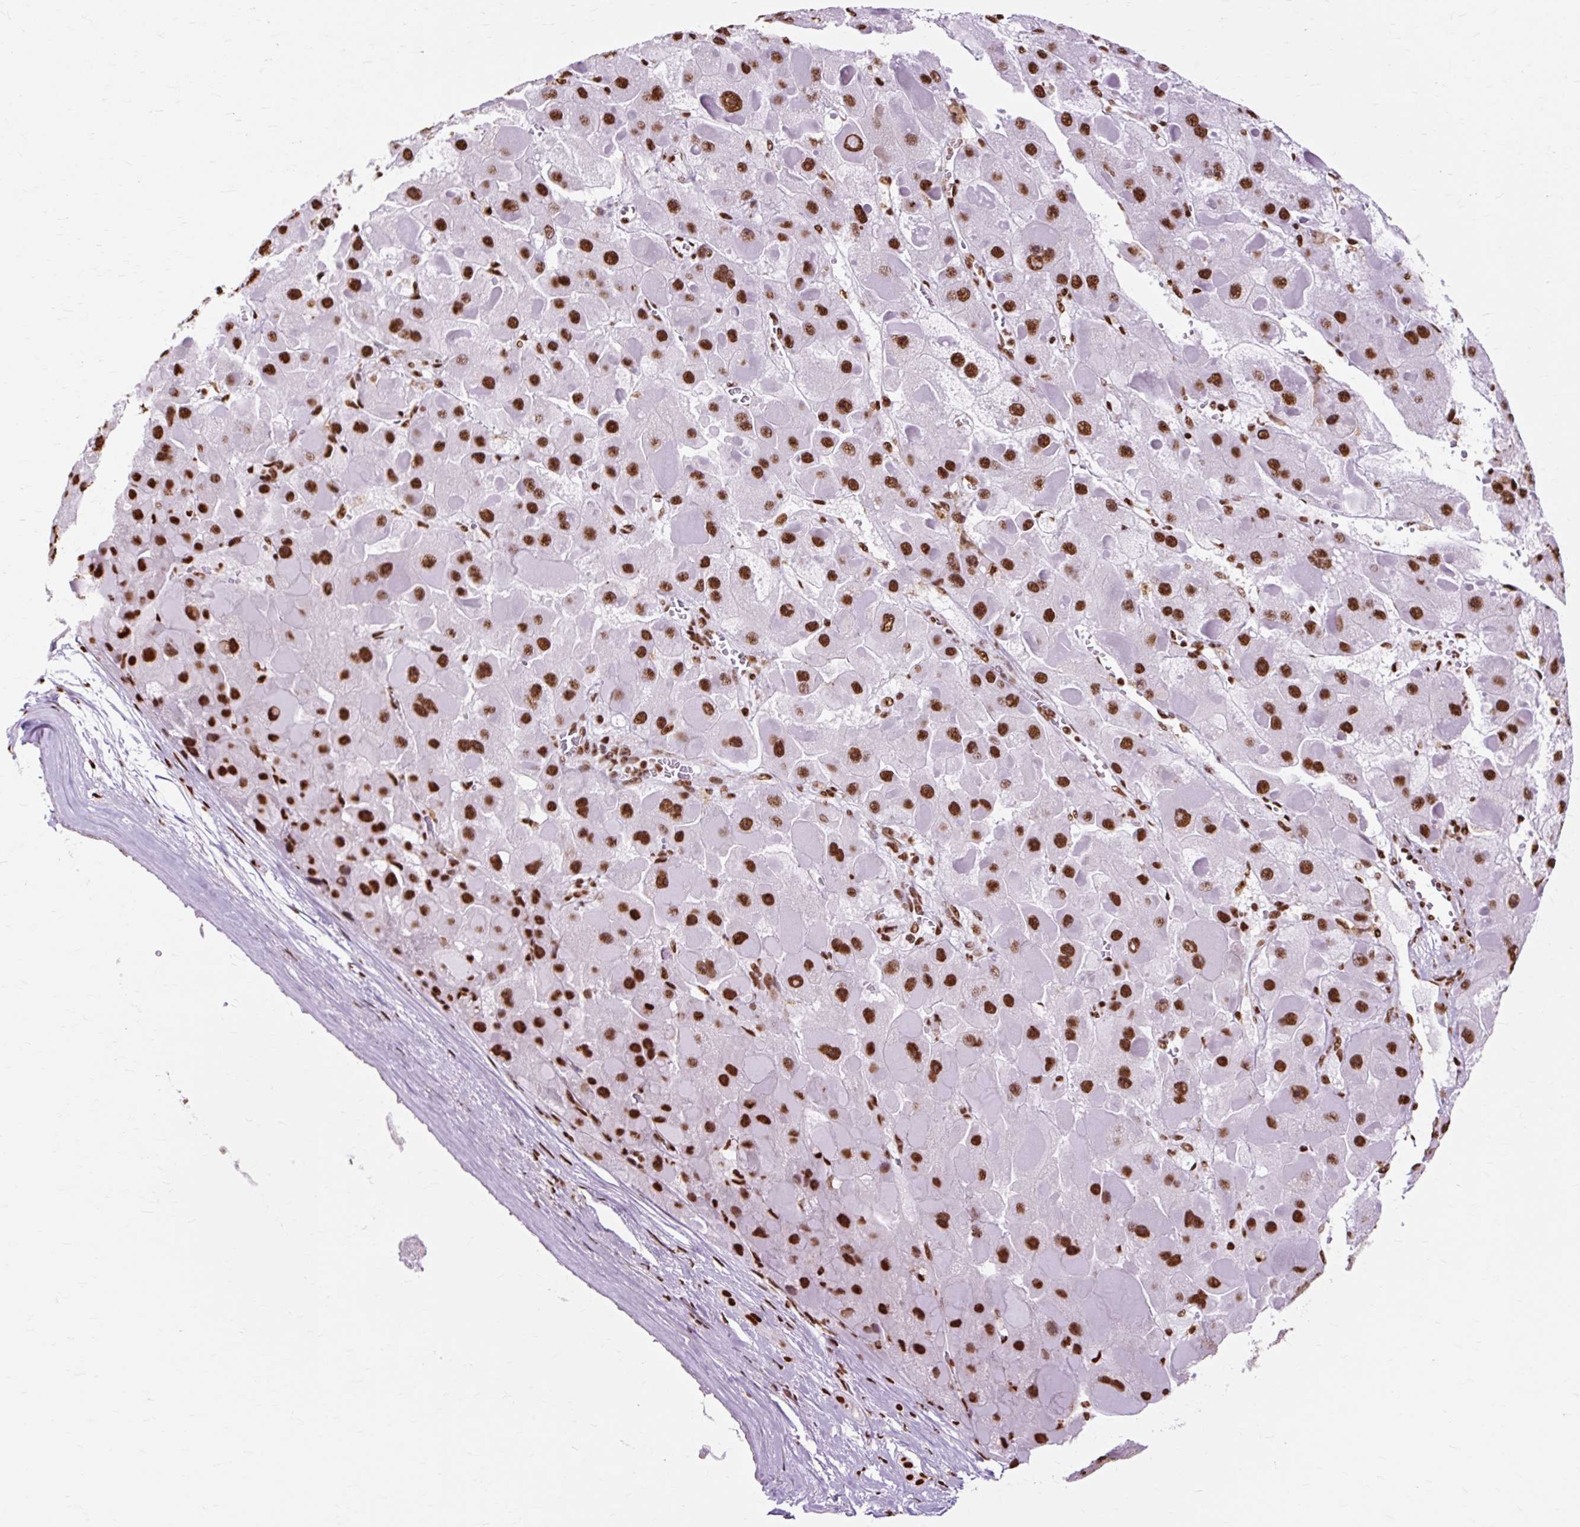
{"staining": {"intensity": "strong", "quantity": ">75%", "location": "nuclear"}, "tissue": "liver cancer", "cell_type": "Tumor cells", "image_type": "cancer", "snomed": [{"axis": "morphology", "description": "Carcinoma, Hepatocellular, NOS"}, {"axis": "topography", "description": "Liver"}], "caption": "The histopathology image demonstrates immunohistochemical staining of liver cancer. There is strong nuclear positivity is seen in about >75% of tumor cells. (IHC, brightfield microscopy, high magnification).", "gene": "XRCC6", "patient": {"sex": "female", "age": 73}}